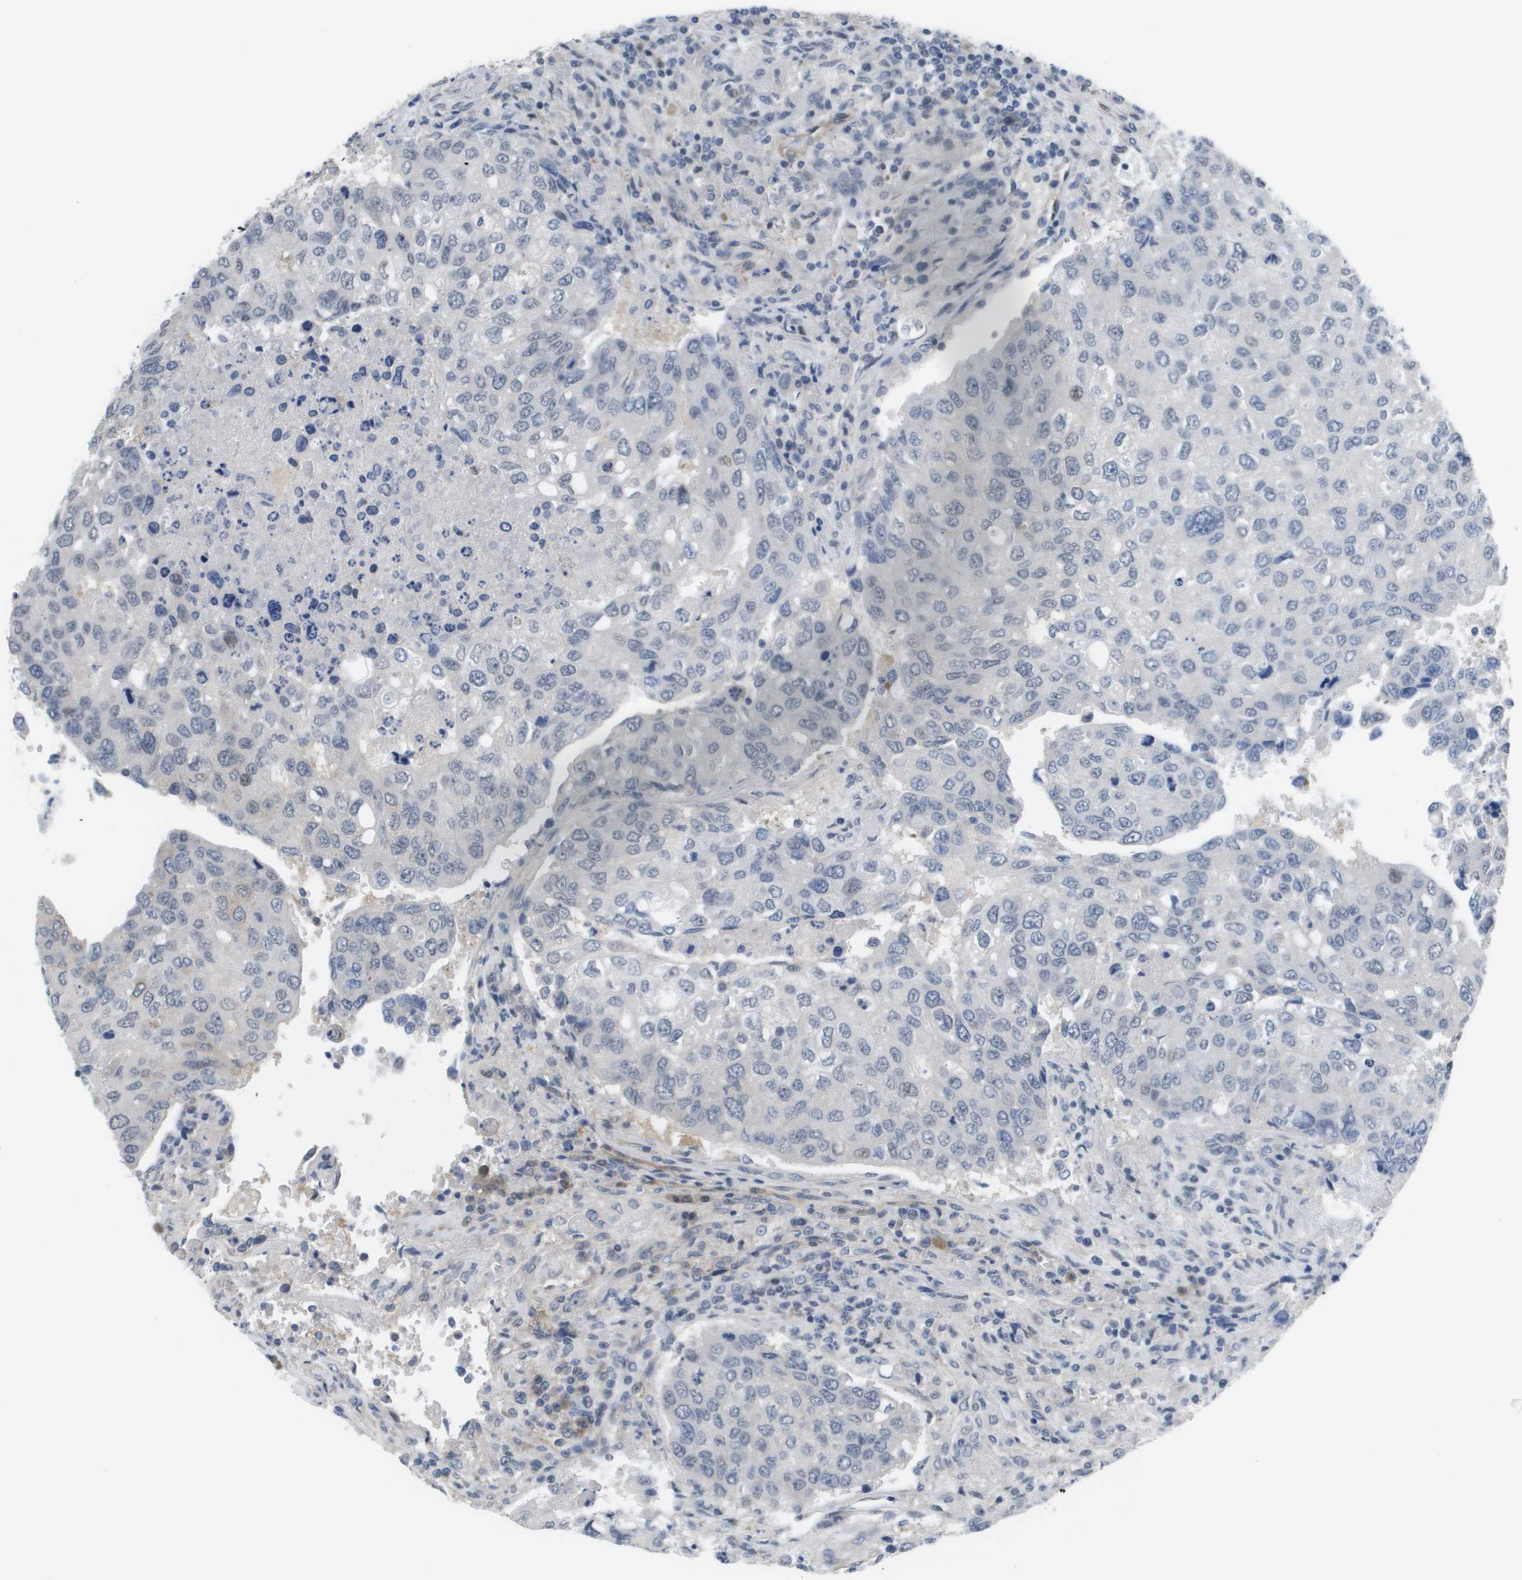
{"staining": {"intensity": "weak", "quantity": "<25%", "location": "cytoplasmic/membranous"}, "tissue": "urothelial cancer", "cell_type": "Tumor cells", "image_type": "cancer", "snomed": [{"axis": "morphology", "description": "Urothelial carcinoma, High grade"}, {"axis": "topography", "description": "Lymph node"}, {"axis": "topography", "description": "Urinary bladder"}], "caption": "An immunohistochemistry micrograph of urothelial cancer is shown. There is no staining in tumor cells of urothelial cancer.", "gene": "MARCHF8", "patient": {"sex": "male", "age": 51}}